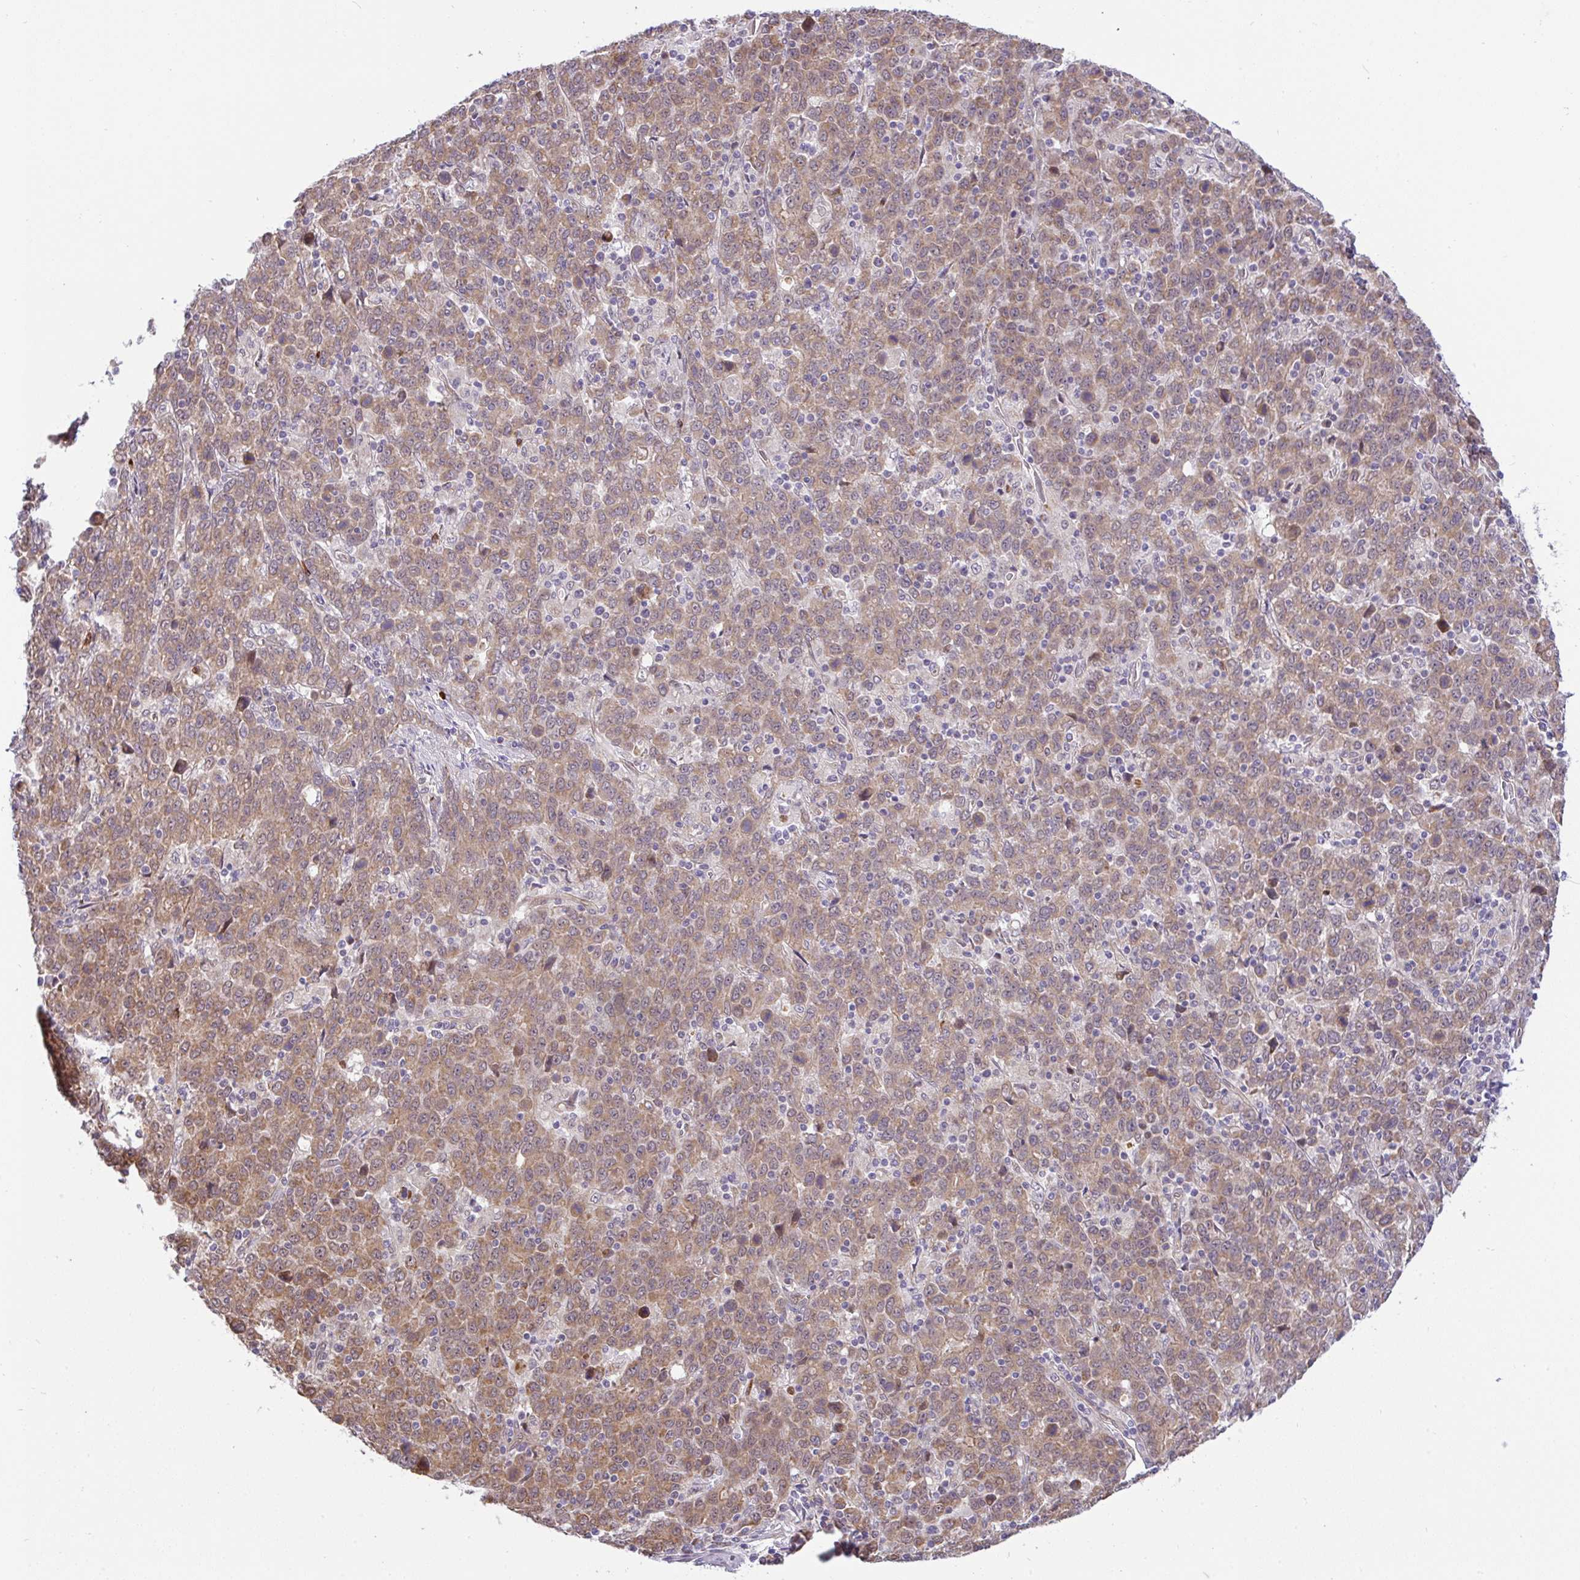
{"staining": {"intensity": "moderate", "quantity": ">75%", "location": "cytoplasmic/membranous"}, "tissue": "stomach cancer", "cell_type": "Tumor cells", "image_type": "cancer", "snomed": [{"axis": "morphology", "description": "Adenocarcinoma, NOS"}, {"axis": "topography", "description": "Stomach, upper"}], "caption": "About >75% of tumor cells in human stomach adenocarcinoma display moderate cytoplasmic/membranous protein expression as visualized by brown immunohistochemical staining.", "gene": "DLEU7", "patient": {"sex": "male", "age": 69}}